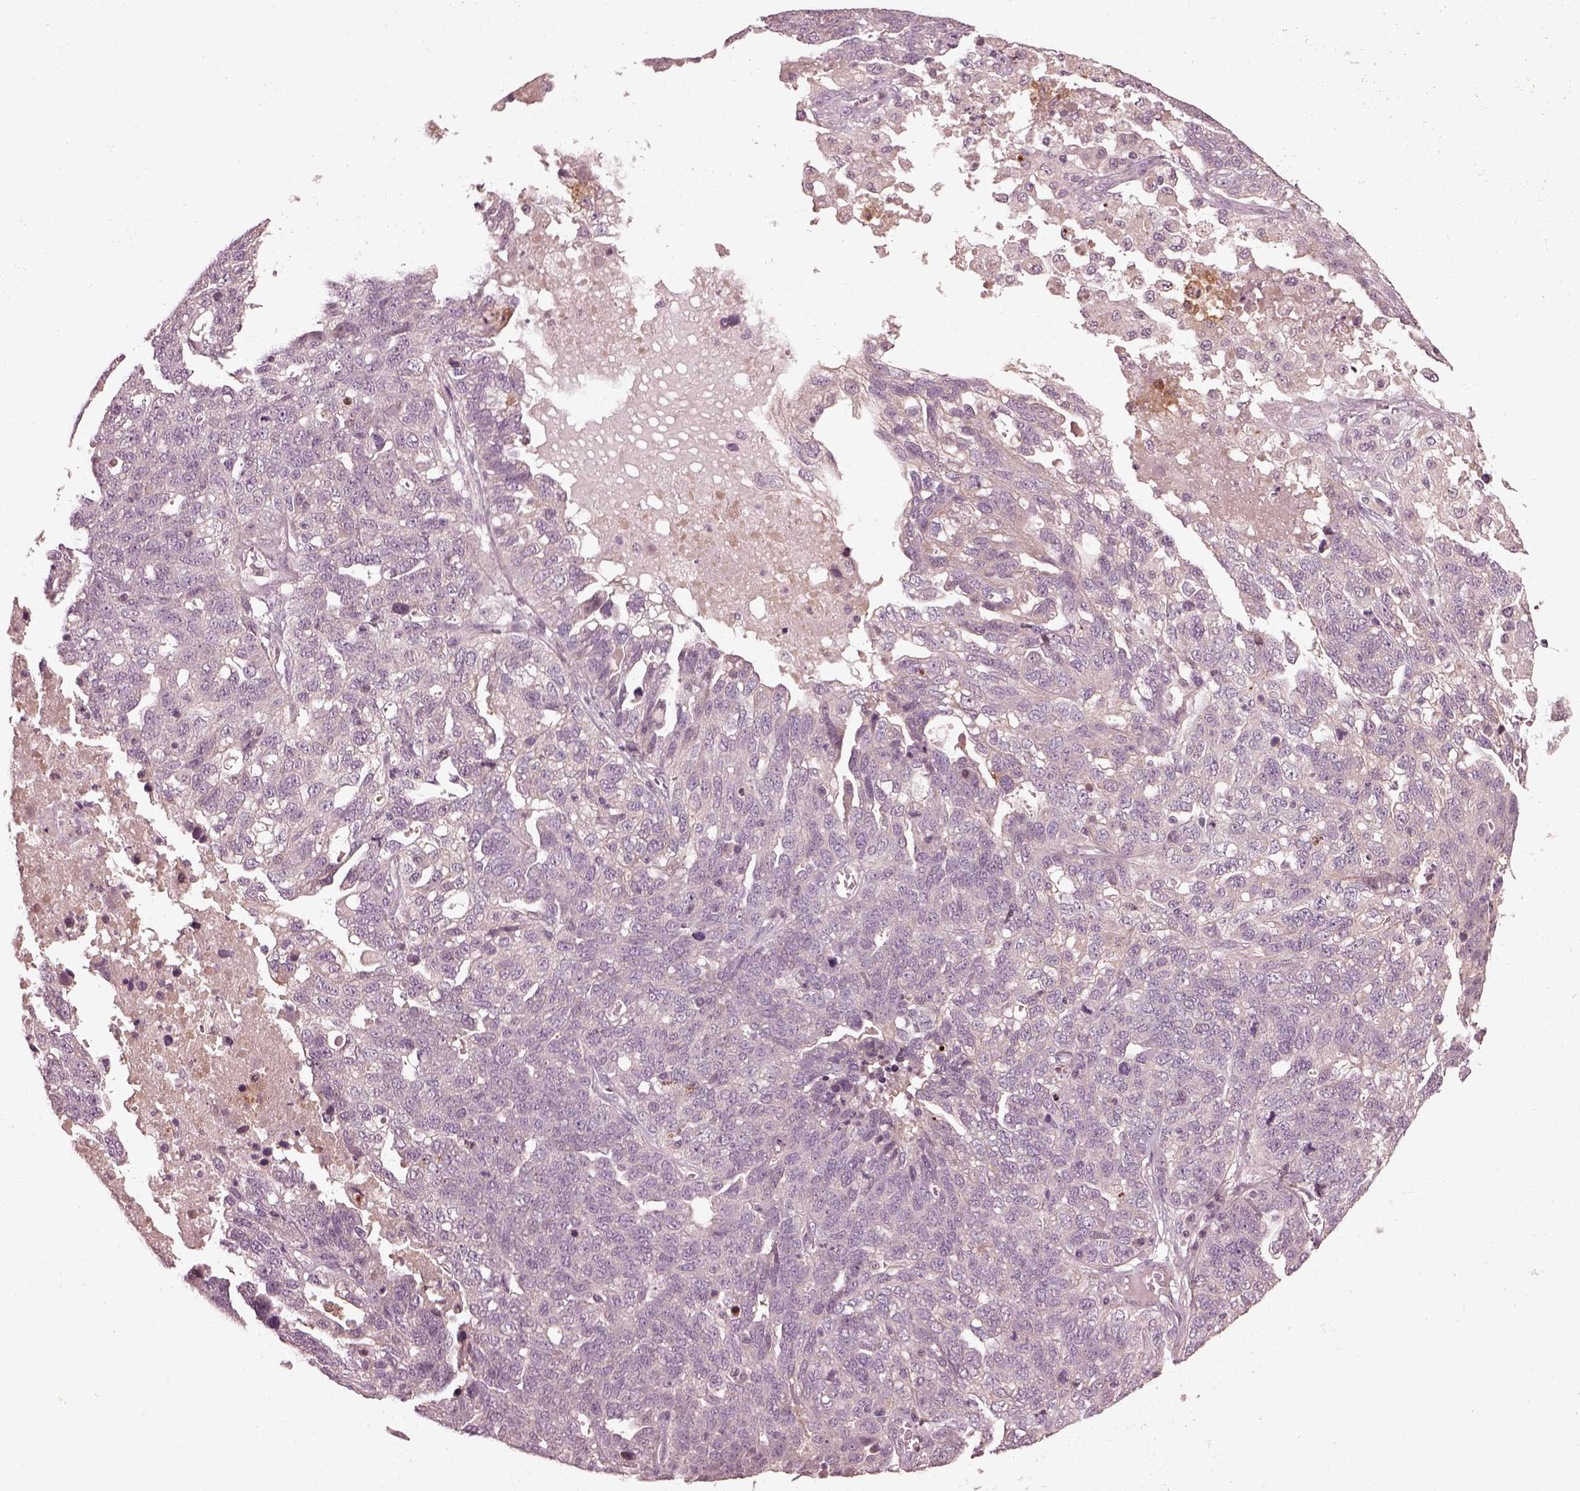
{"staining": {"intensity": "negative", "quantity": "none", "location": "none"}, "tissue": "ovarian cancer", "cell_type": "Tumor cells", "image_type": "cancer", "snomed": [{"axis": "morphology", "description": "Cystadenocarcinoma, serous, NOS"}, {"axis": "topography", "description": "Ovary"}], "caption": "A photomicrograph of ovarian cancer stained for a protein reveals no brown staining in tumor cells. (DAB immunohistochemistry with hematoxylin counter stain).", "gene": "EFEMP1", "patient": {"sex": "female", "age": 71}}